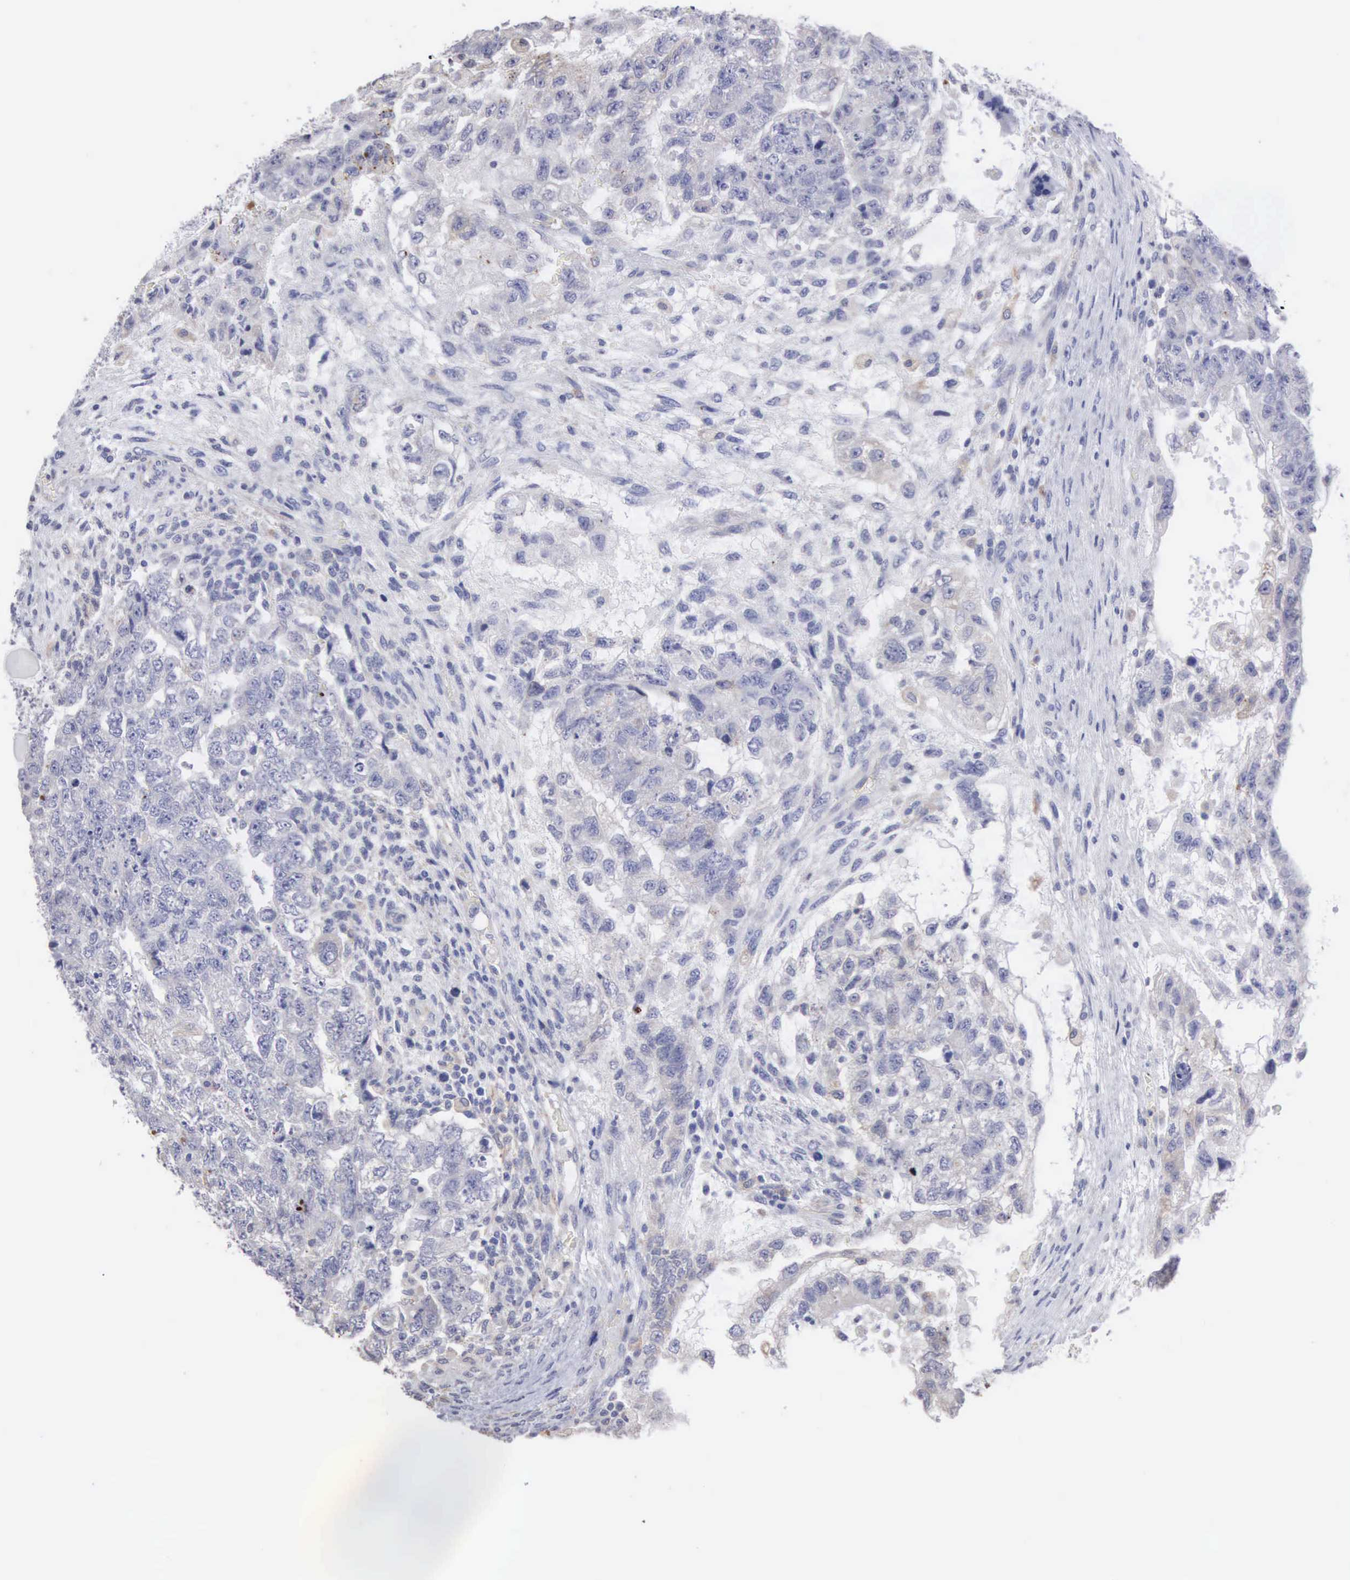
{"staining": {"intensity": "weak", "quantity": "<25%", "location": "cytoplasmic/membranous"}, "tissue": "testis cancer", "cell_type": "Tumor cells", "image_type": "cancer", "snomed": [{"axis": "morphology", "description": "Carcinoma, Embryonal, NOS"}, {"axis": "topography", "description": "Testis"}], "caption": "Protein analysis of testis embryonal carcinoma exhibits no significant positivity in tumor cells.", "gene": "LIN52", "patient": {"sex": "male", "age": 36}}